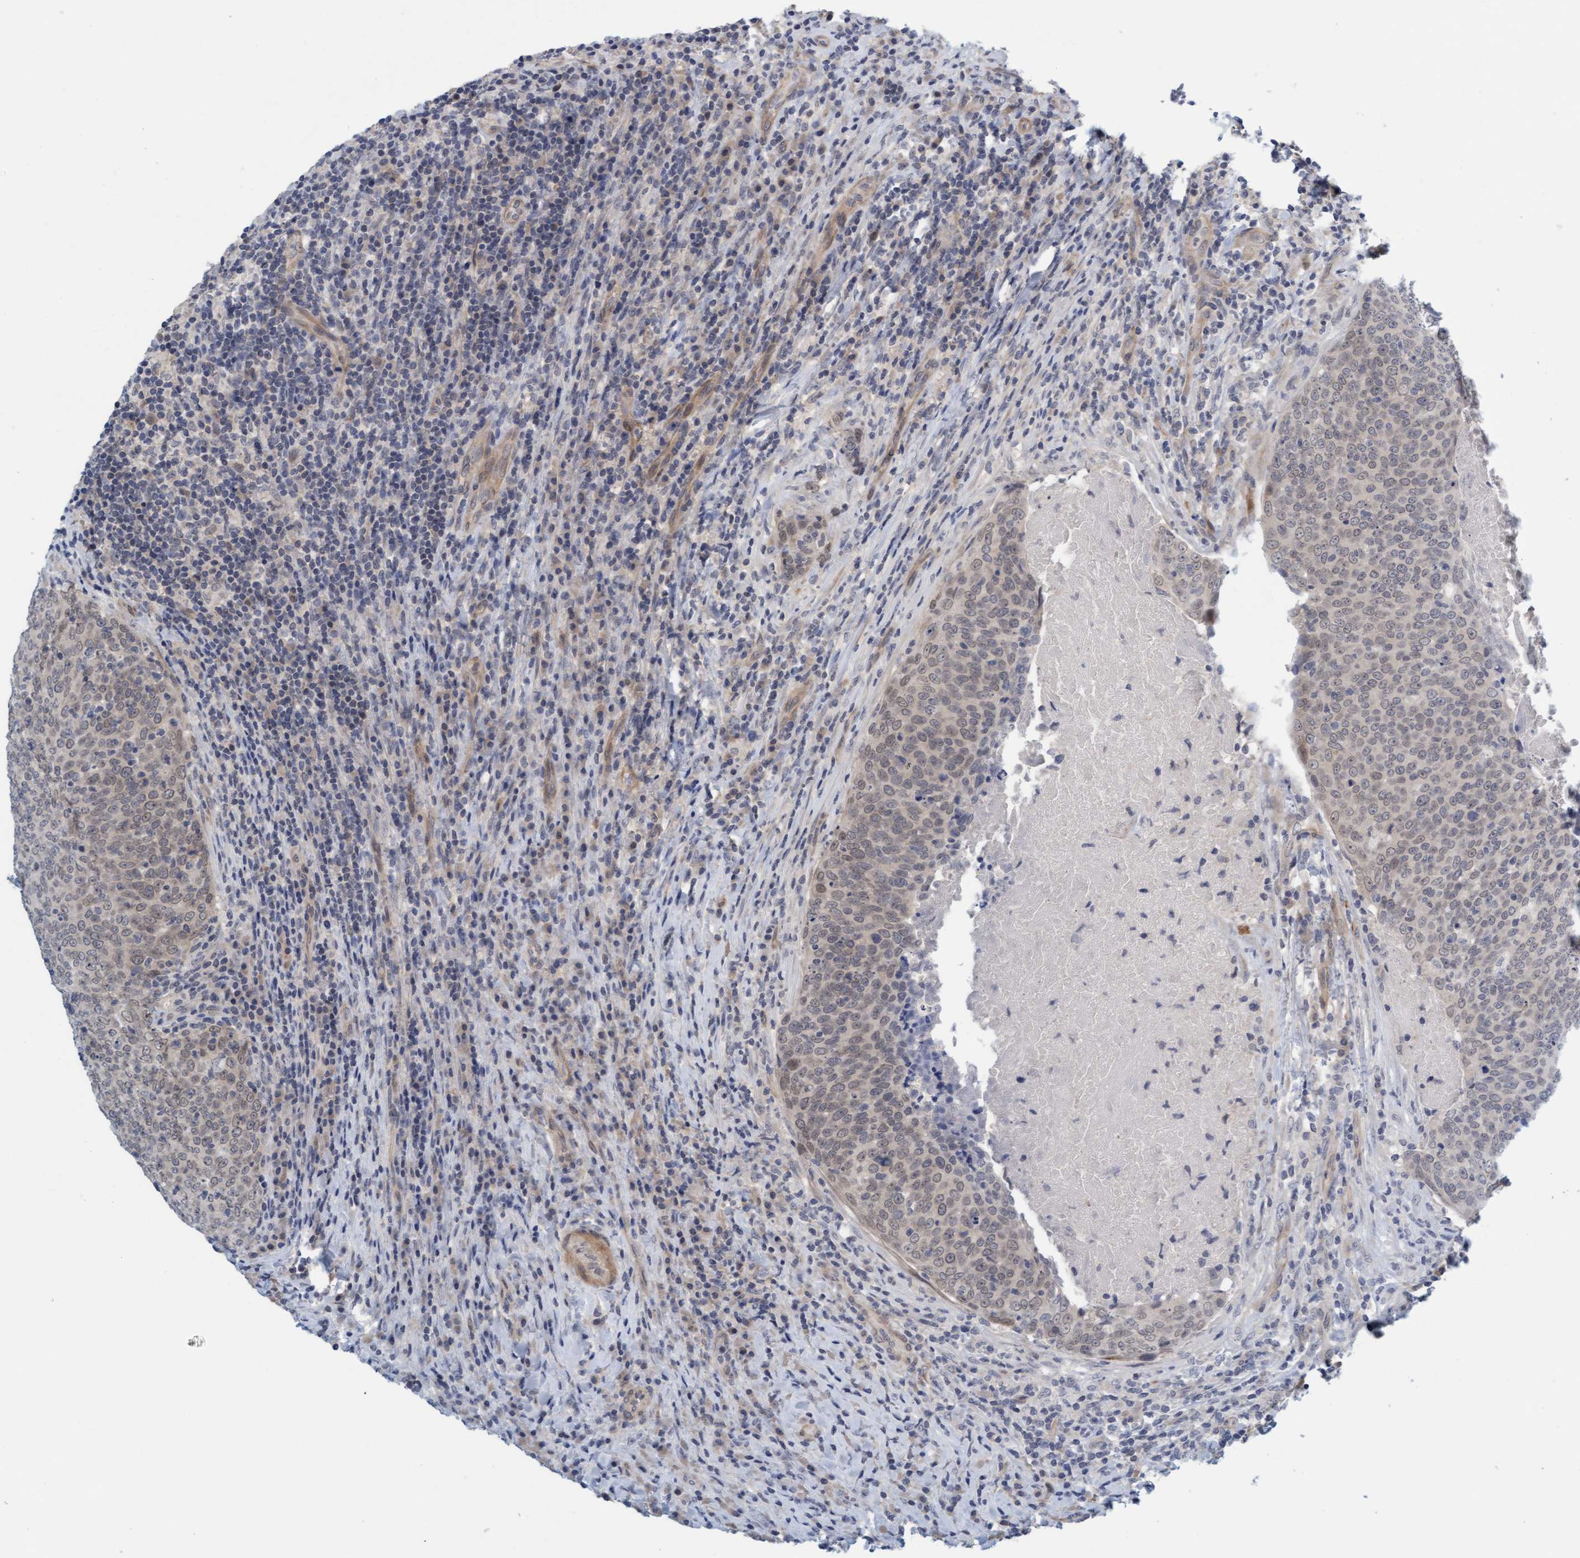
{"staining": {"intensity": "weak", "quantity": "25%-75%", "location": "nuclear"}, "tissue": "head and neck cancer", "cell_type": "Tumor cells", "image_type": "cancer", "snomed": [{"axis": "morphology", "description": "Squamous cell carcinoma, NOS"}, {"axis": "morphology", "description": "Squamous cell carcinoma, metastatic, NOS"}, {"axis": "topography", "description": "Lymph node"}, {"axis": "topography", "description": "Head-Neck"}], "caption": "The photomicrograph displays a brown stain indicating the presence of a protein in the nuclear of tumor cells in head and neck squamous cell carcinoma. (Stains: DAB in brown, nuclei in blue, Microscopy: brightfield microscopy at high magnification).", "gene": "TSTD2", "patient": {"sex": "male", "age": 62}}